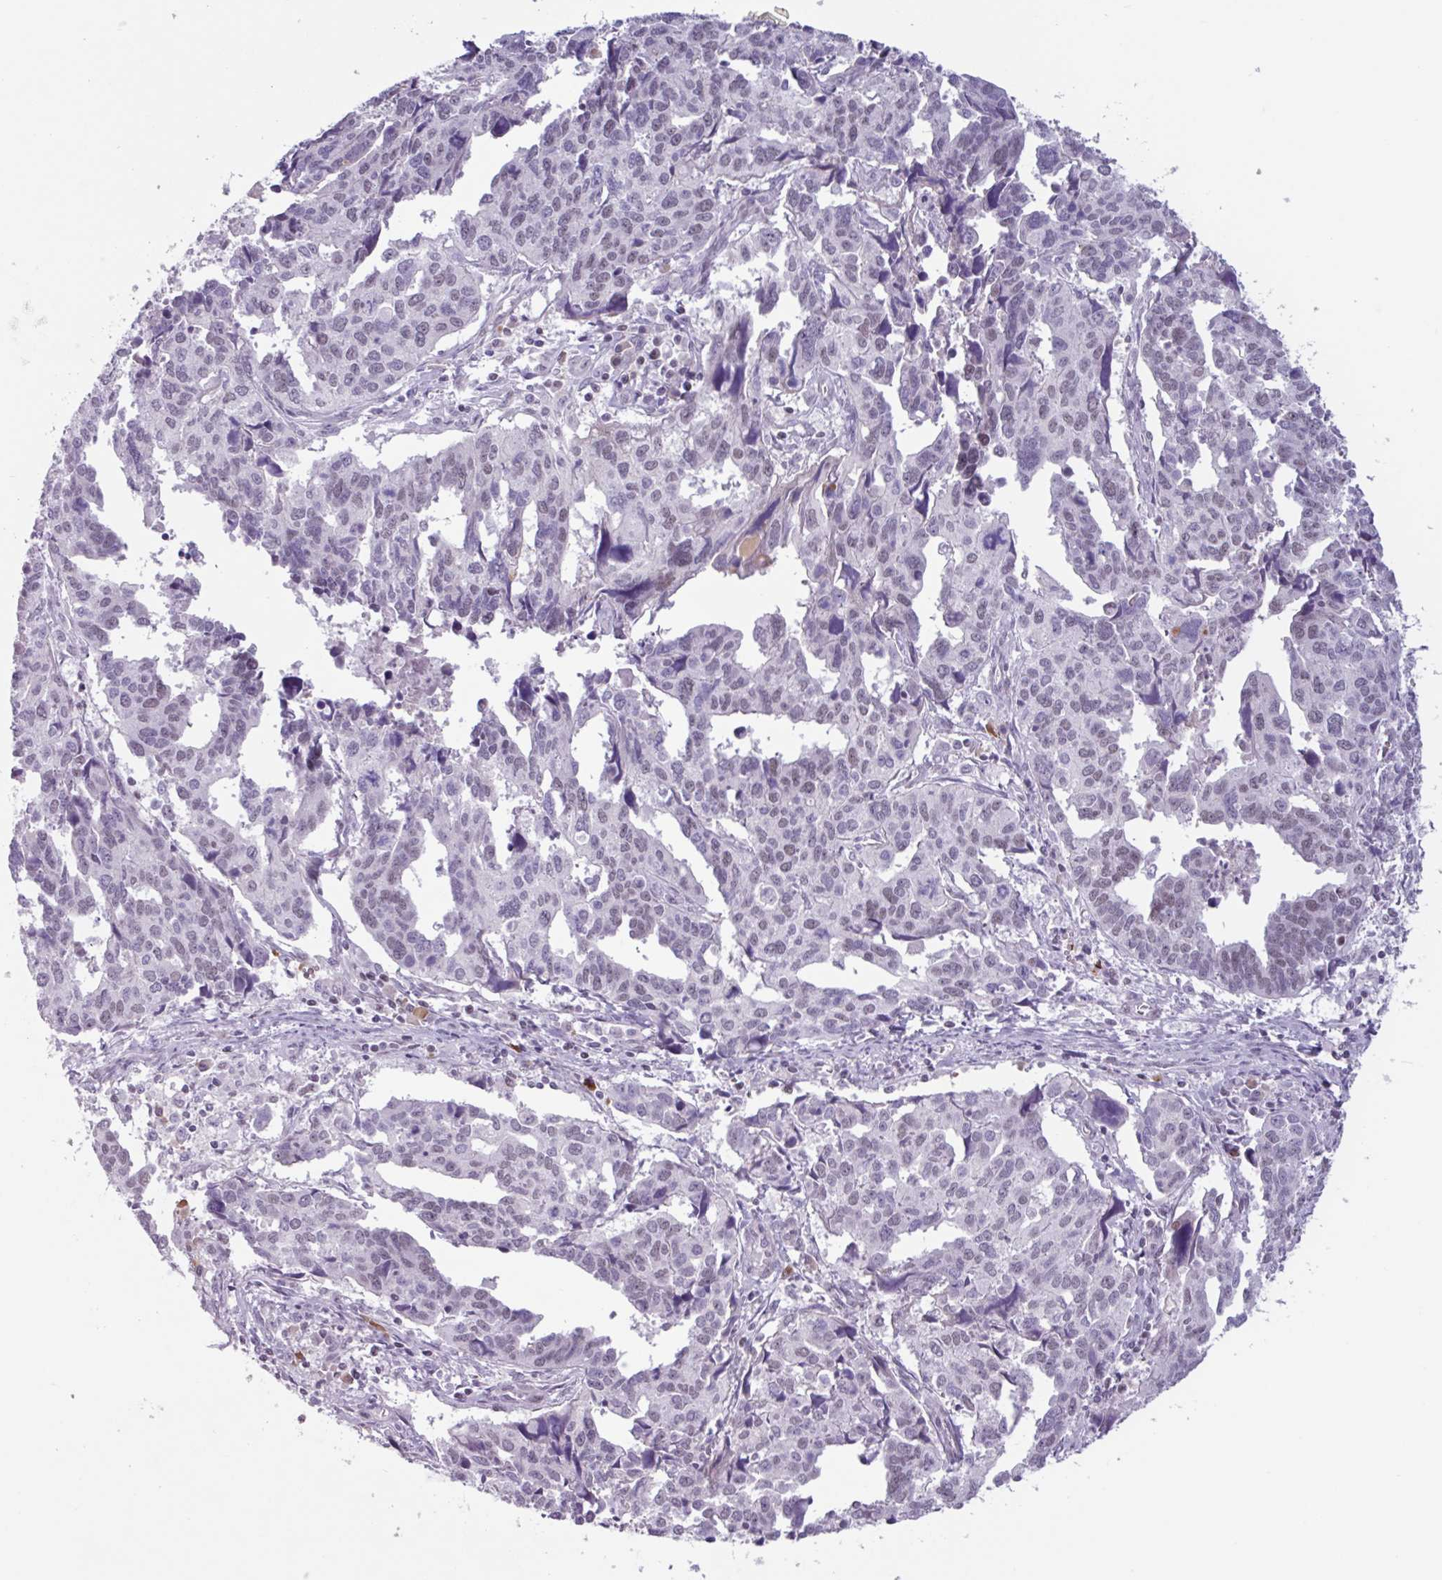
{"staining": {"intensity": "negative", "quantity": "none", "location": "none"}, "tissue": "endometrial cancer", "cell_type": "Tumor cells", "image_type": "cancer", "snomed": [{"axis": "morphology", "description": "Adenocarcinoma, NOS"}, {"axis": "topography", "description": "Endometrium"}], "caption": "The IHC photomicrograph has no significant staining in tumor cells of endometrial cancer (adenocarcinoma) tissue. Nuclei are stained in blue.", "gene": "ZNF575", "patient": {"sex": "female", "age": 73}}